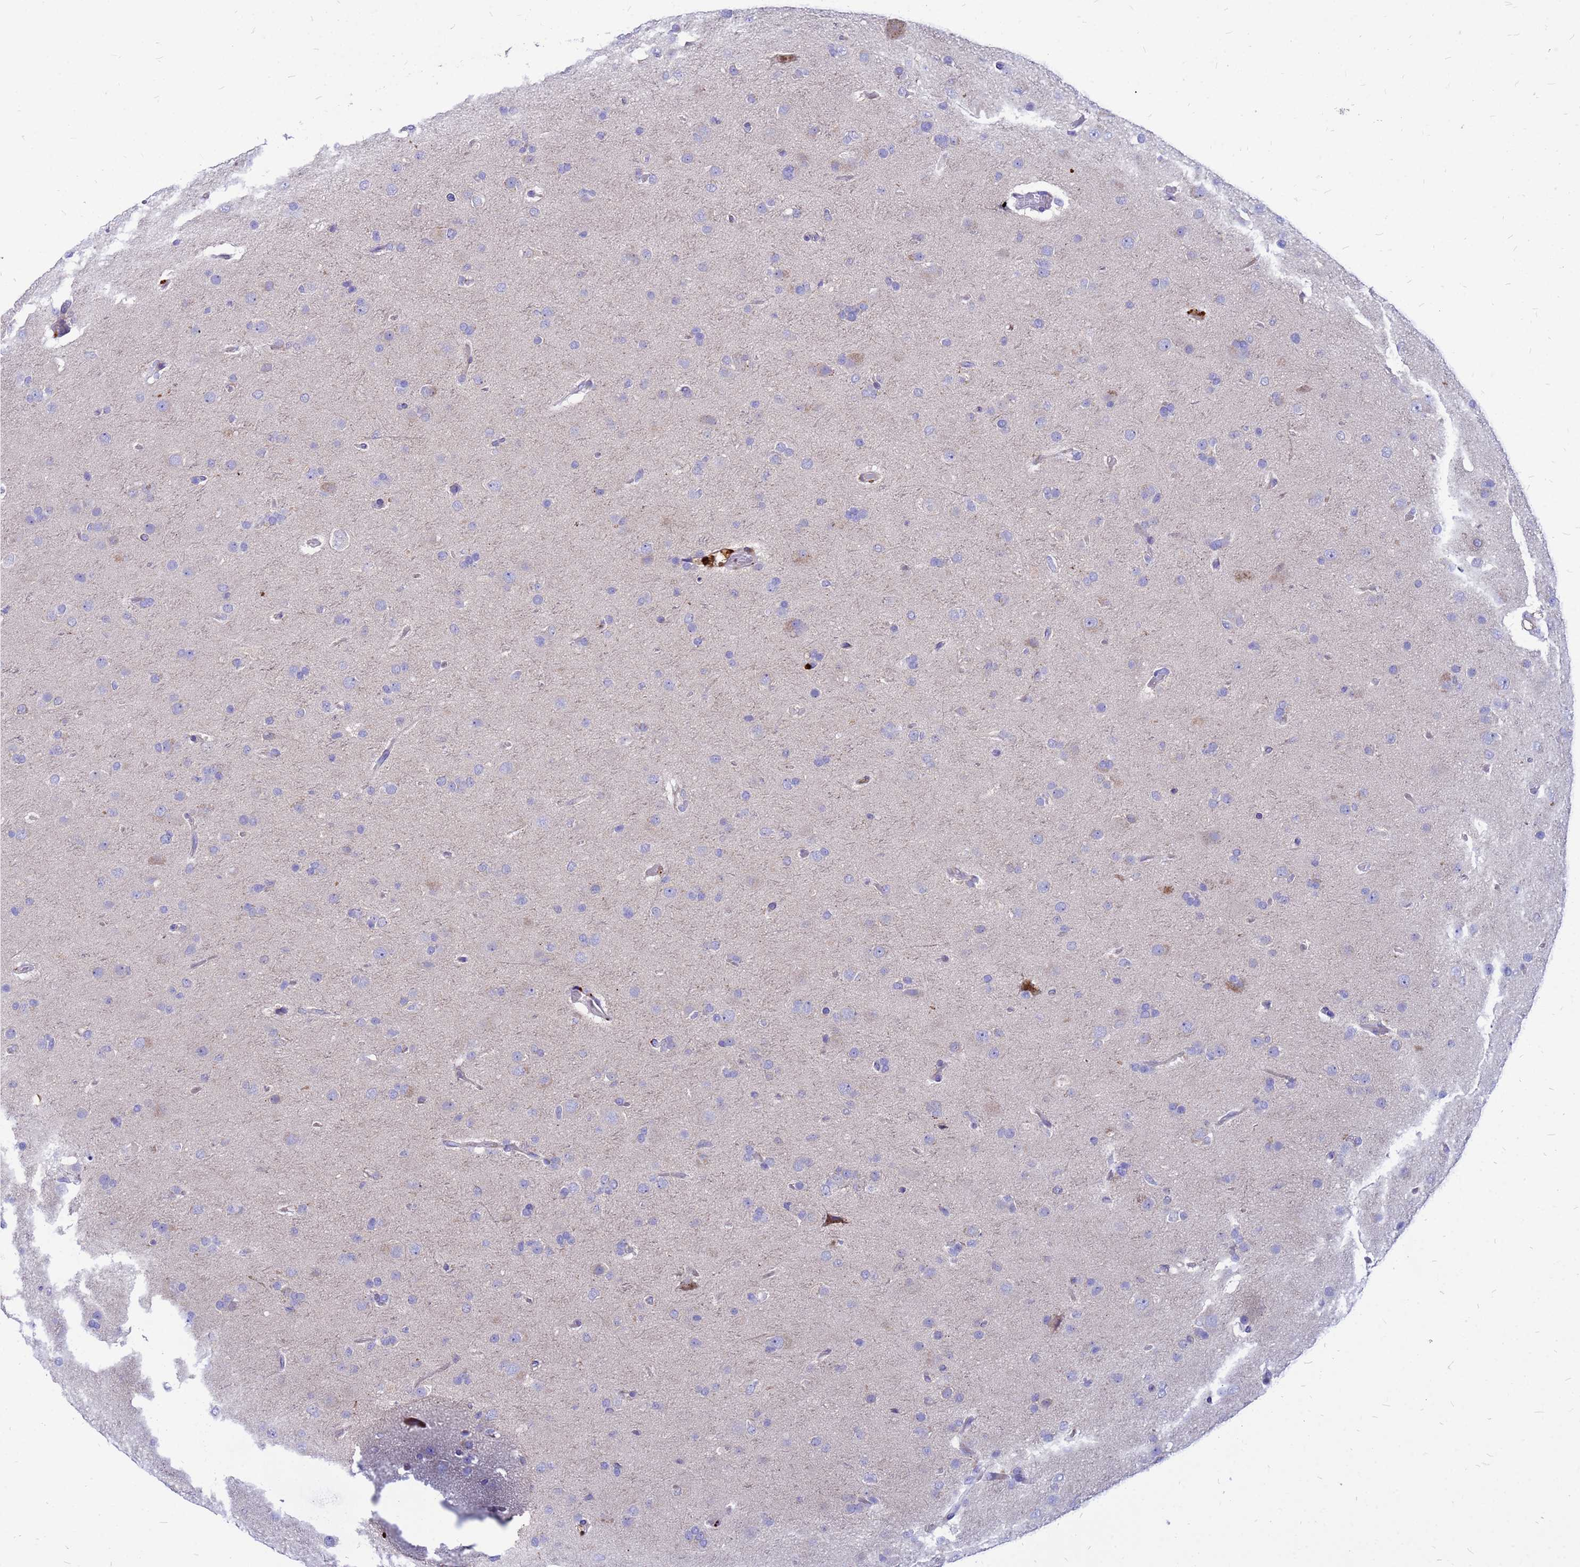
{"staining": {"intensity": "negative", "quantity": "none", "location": "none"}, "tissue": "glioma", "cell_type": "Tumor cells", "image_type": "cancer", "snomed": [{"axis": "morphology", "description": "Glioma, malignant, Low grade"}, {"axis": "topography", "description": "Brain"}], "caption": "There is no significant positivity in tumor cells of glioma. (Immunohistochemistry (ihc), brightfield microscopy, high magnification).", "gene": "FHIP1A", "patient": {"sex": "male", "age": 65}}